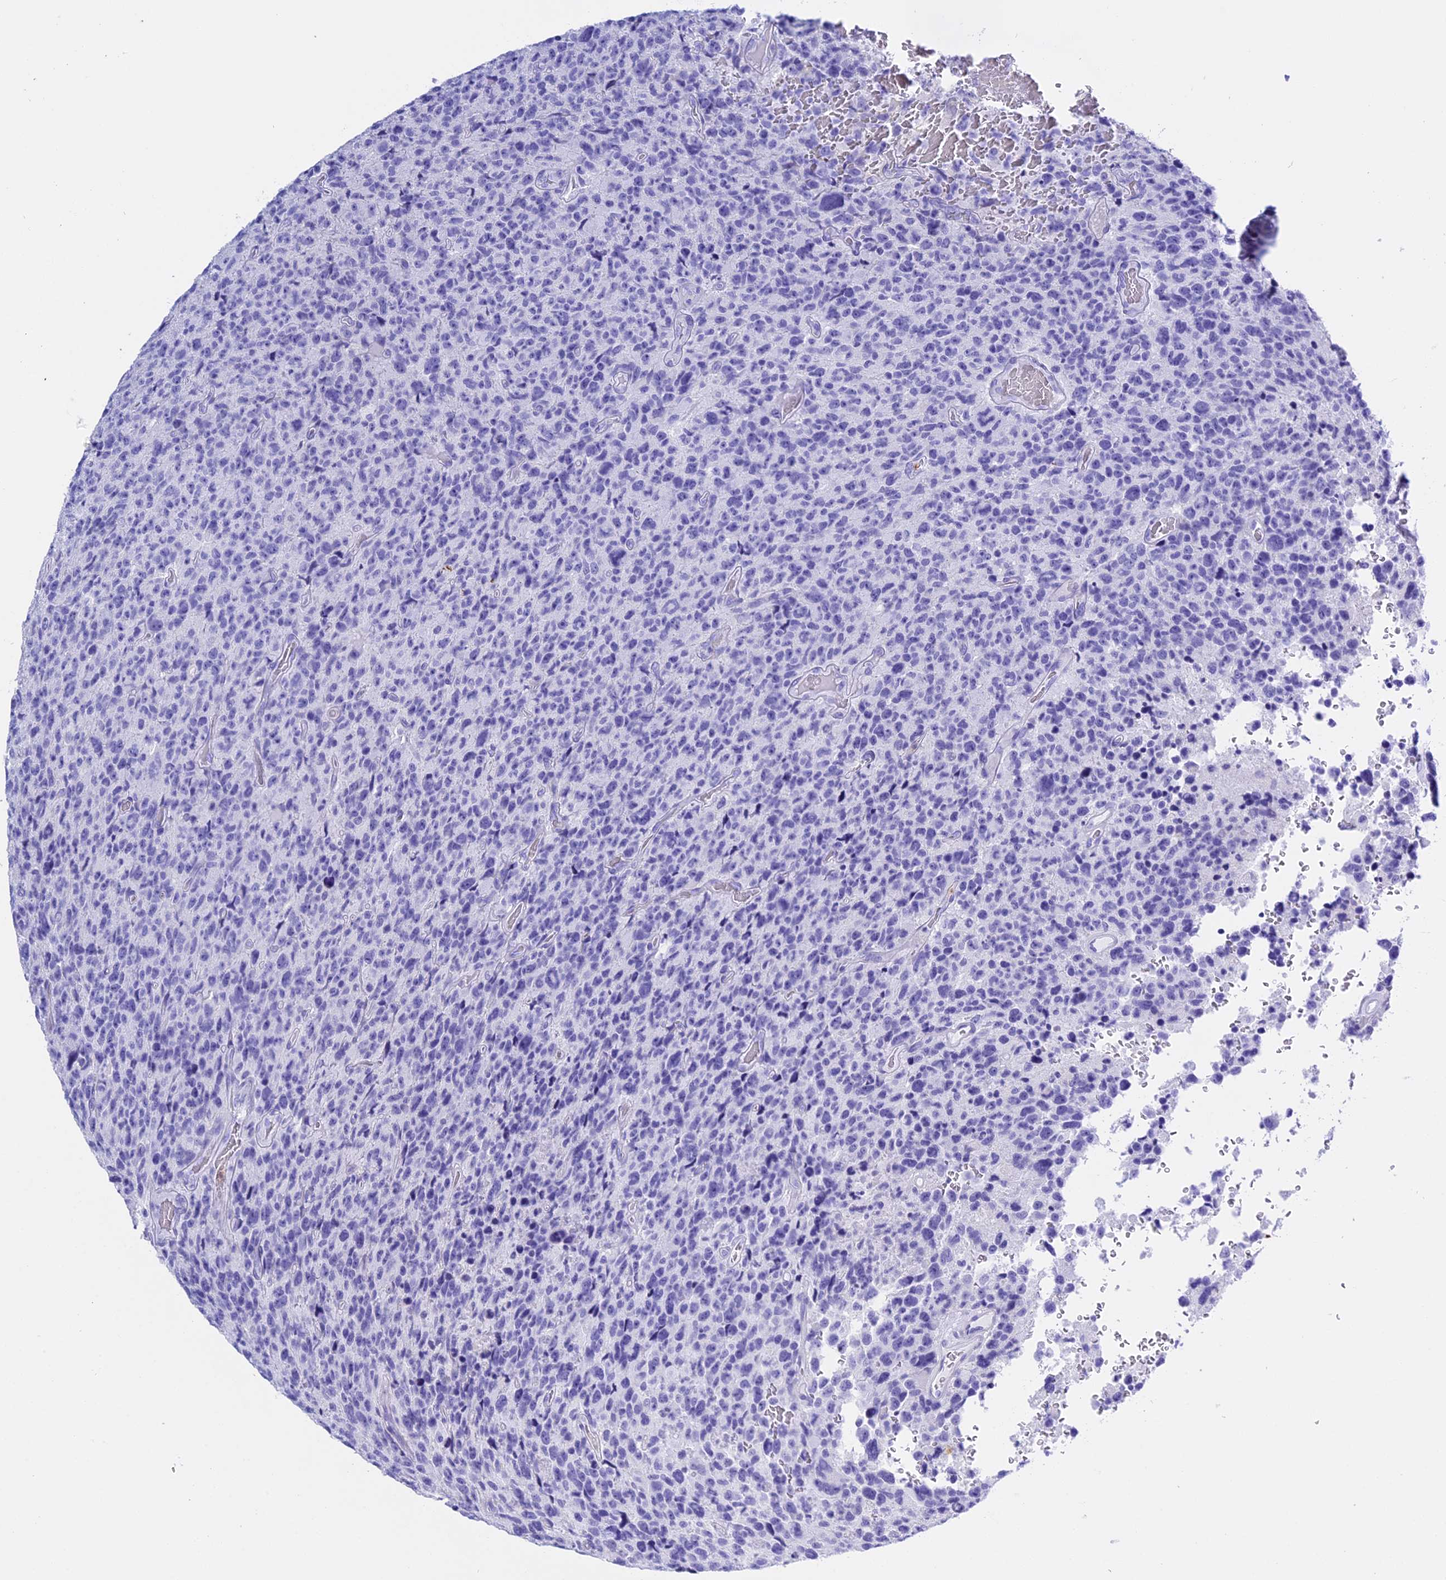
{"staining": {"intensity": "negative", "quantity": "none", "location": "none"}, "tissue": "glioma", "cell_type": "Tumor cells", "image_type": "cancer", "snomed": [{"axis": "morphology", "description": "Glioma, malignant, High grade"}, {"axis": "topography", "description": "Brain"}], "caption": "Tumor cells show no significant protein expression in glioma.", "gene": "CLC", "patient": {"sex": "male", "age": 69}}